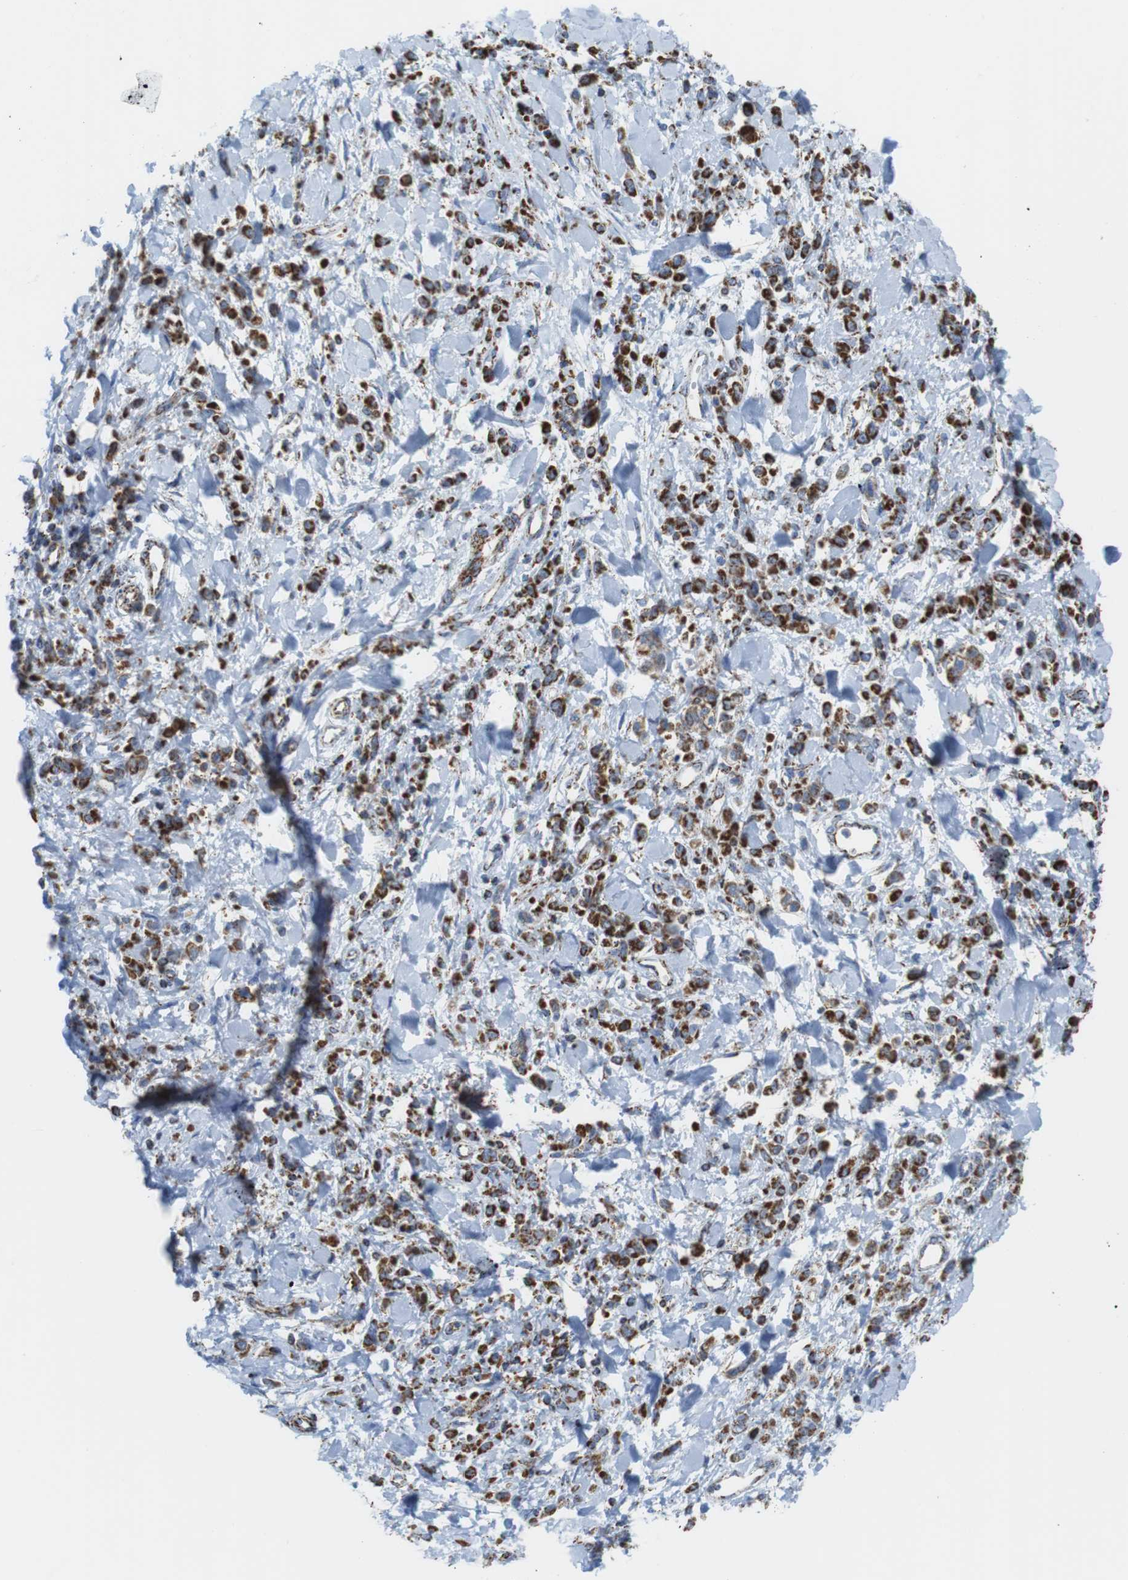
{"staining": {"intensity": "strong", "quantity": ">75%", "location": "cytoplasmic/membranous"}, "tissue": "stomach cancer", "cell_type": "Tumor cells", "image_type": "cancer", "snomed": [{"axis": "morphology", "description": "Normal tissue, NOS"}, {"axis": "morphology", "description": "Adenocarcinoma, NOS"}, {"axis": "topography", "description": "Stomach"}], "caption": "A brown stain shows strong cytoplasmic/membranous expression of a protein in human stomach adenocarcinoma tumor cells.", "gene": "ATP5PO", "patient": {"sex": "male", "age": 82}}